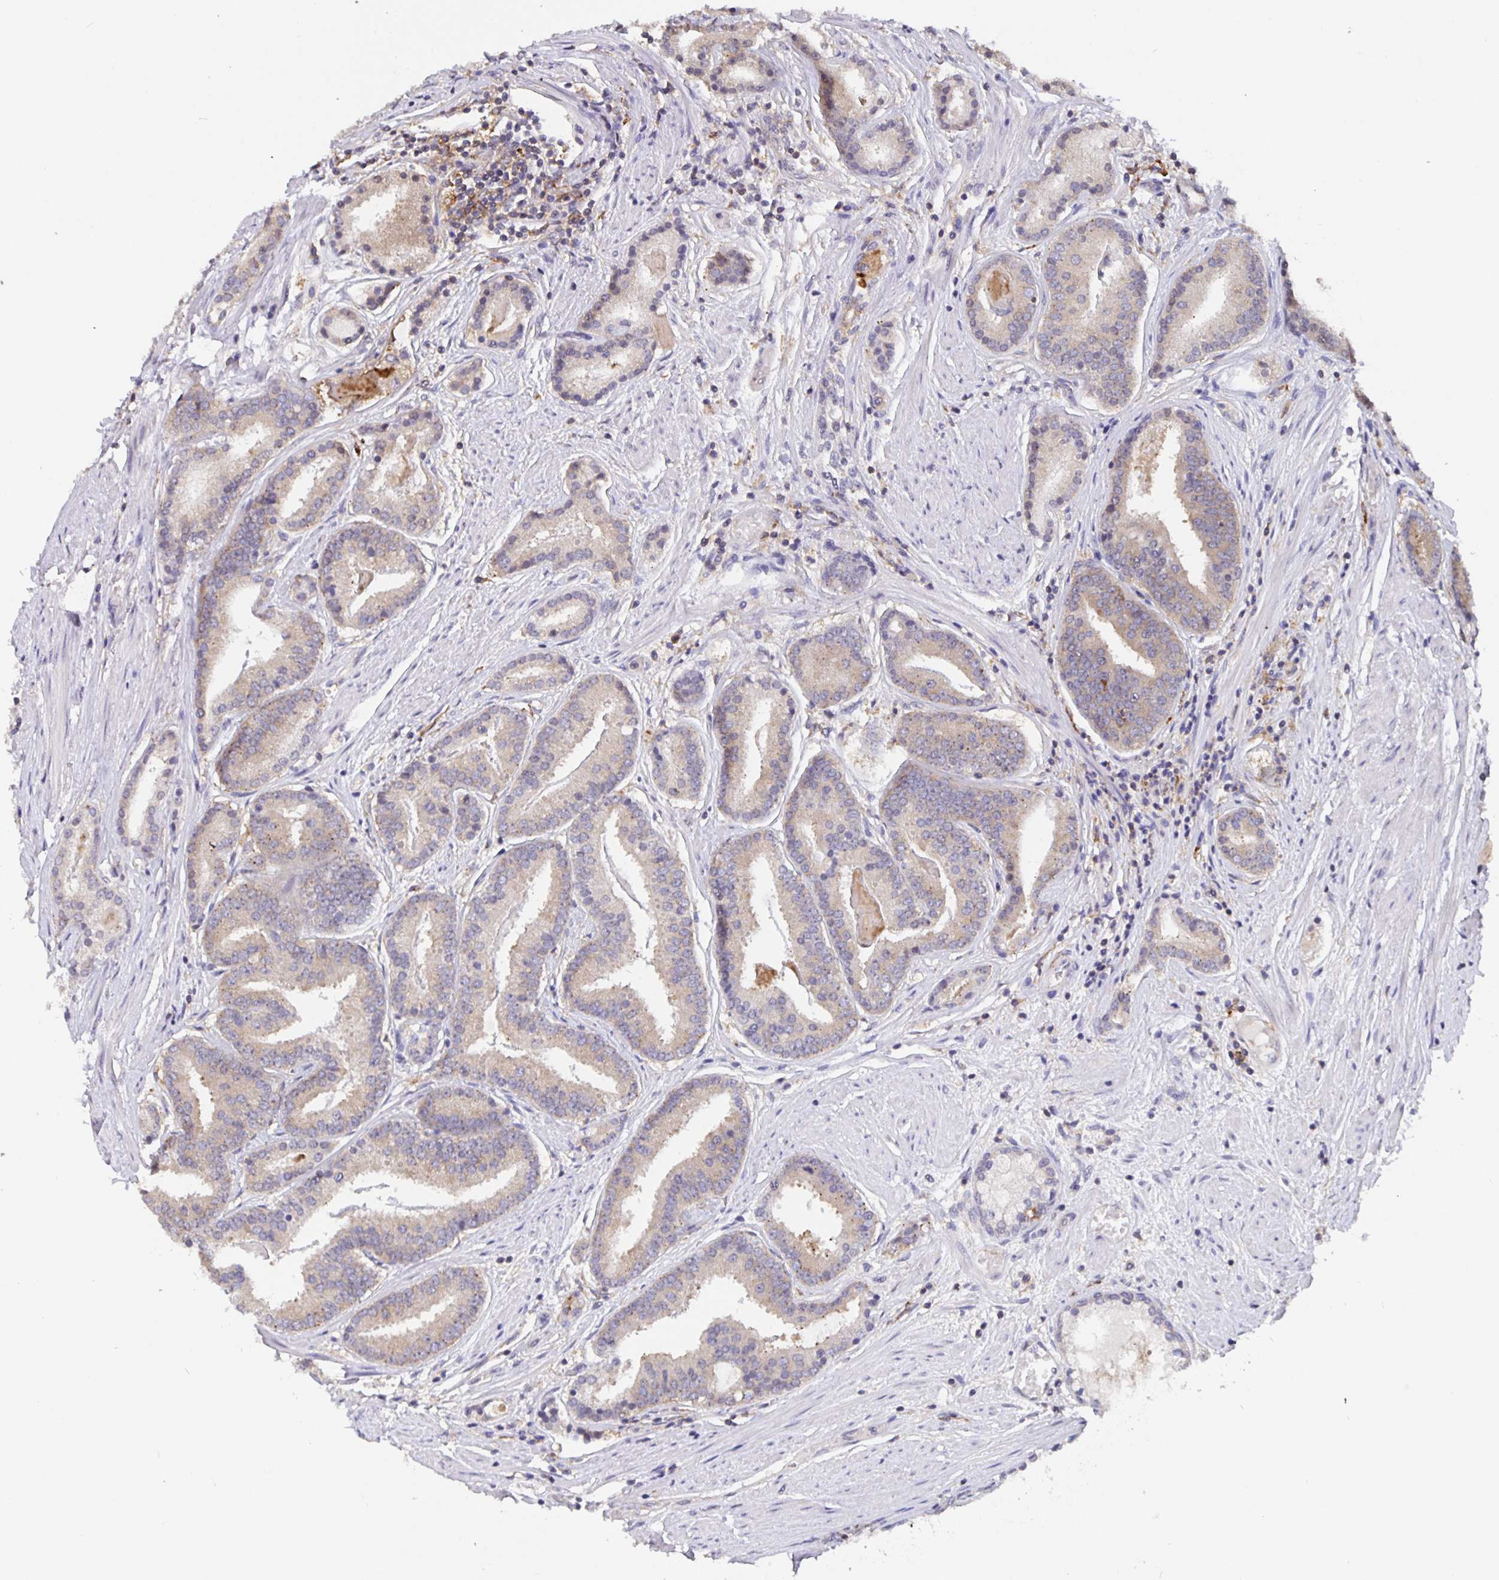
{"staining": {"intensity": "weak", "quantity": "25%-75%", "location": "cytoplasmic/membranous"}, "tissue": "prostate cancer", "cell_type": "Tumor cells", "image_type": "cancer", "snomed": [{"axis": "morphology", "description": "Adenocarcinoma, High grade"}, {"axis": "topography", "description": "Prostate"}], "caption": "Protein analysis of prostate cancer (adenocarcinoma (high-grade)) tissue exhibits weak cytoplasmic/membranous staining in about 25%-75% of tumor cells. The protein is shown in brown color, while the nuclei are stained blue.", "gene": "FEM1C", "patient": {"sex": "male", "age": 63}}